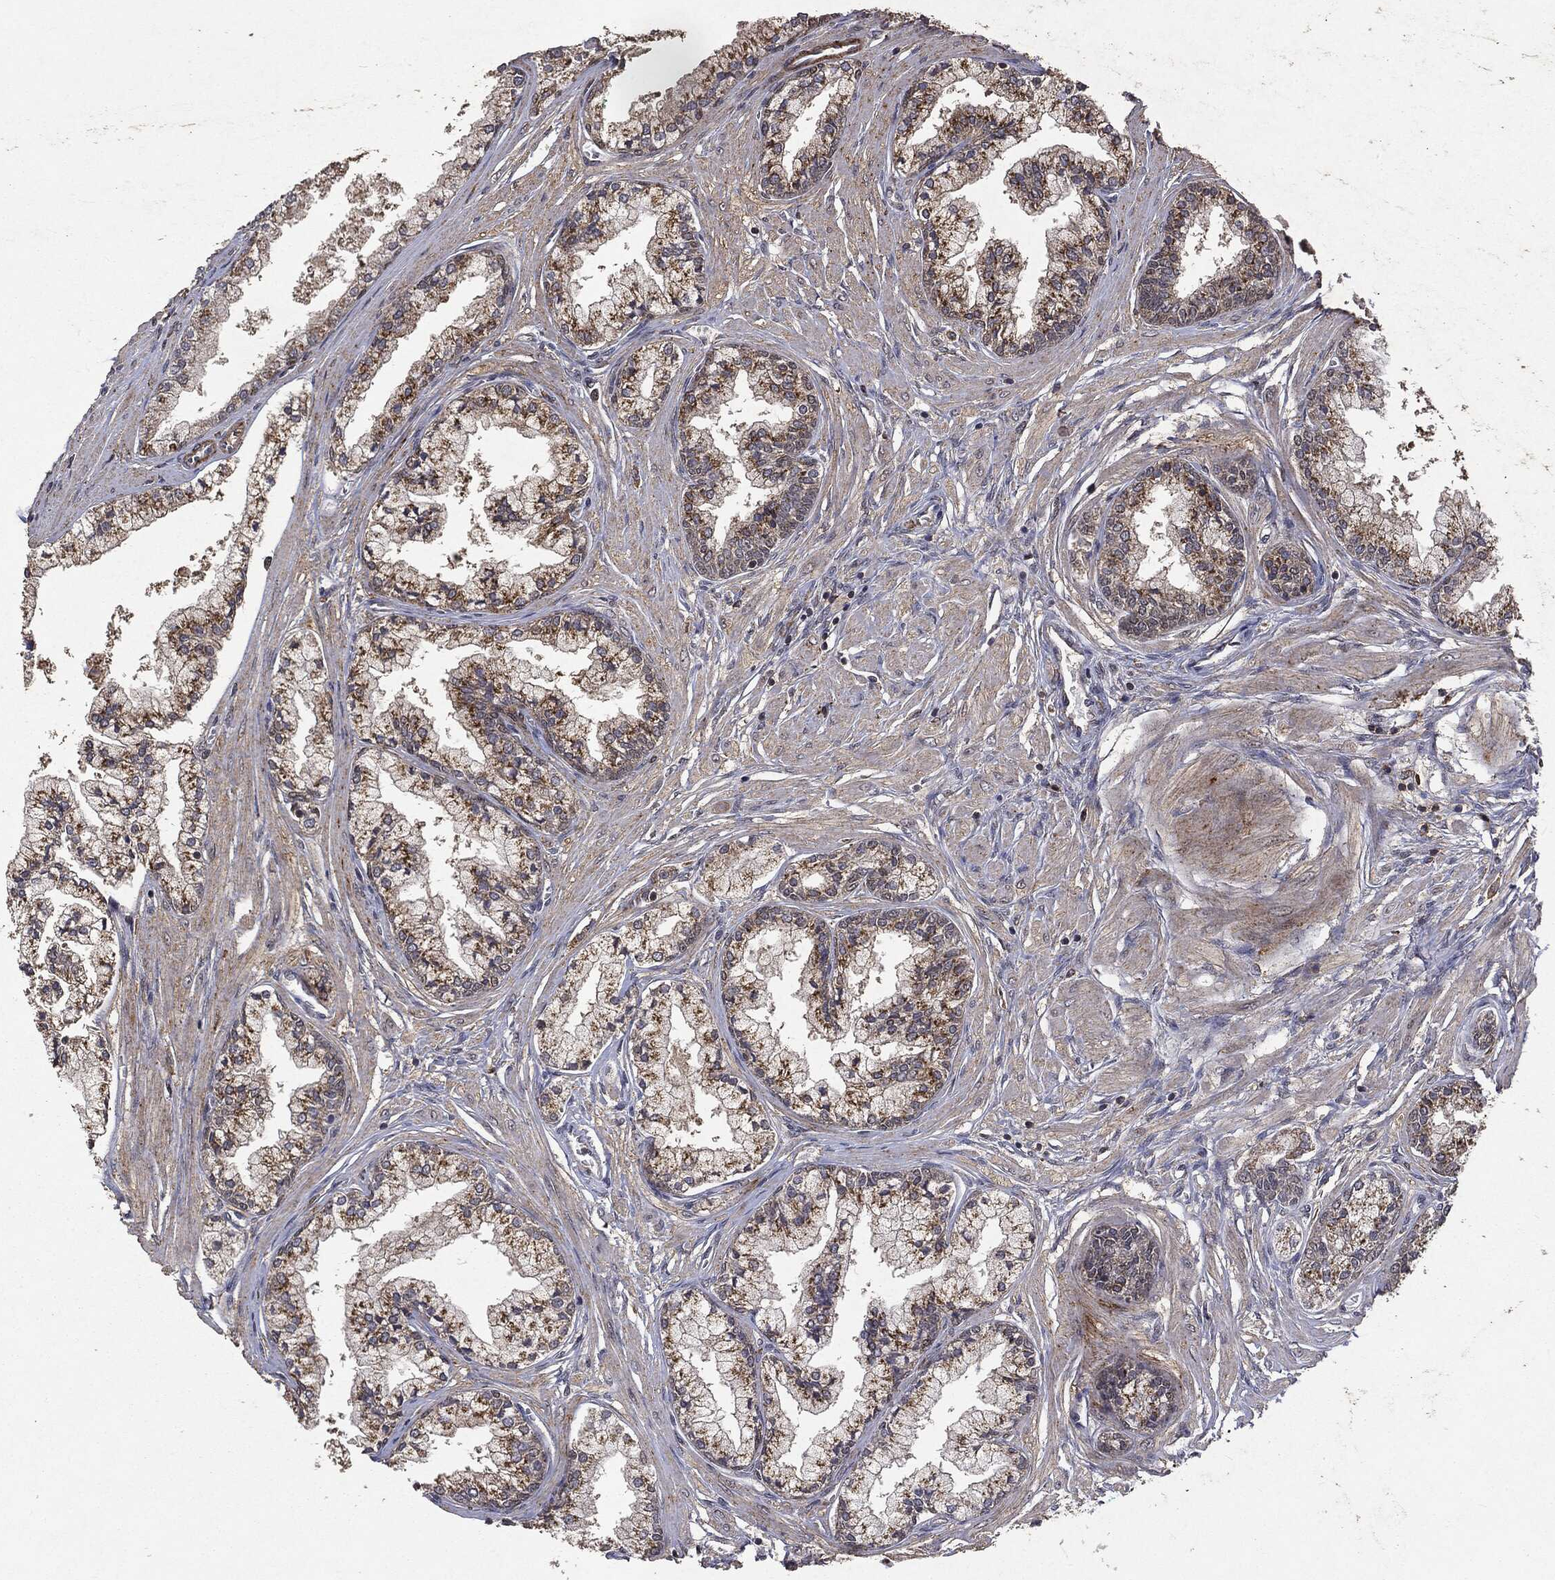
{"staining": {"intensity": "moderate", "quantity": "<25%", "location": "cytoplasmic/membranous"}, "tissue": "prostate cancer", "cell_type": "Tumor cells", "image_type": "cancer", "snomed": [{"axis": "morphology", "description": "Adenocarcinoma, High grade"}, {"axis": "topography", "description": "Prostate"}], "caption": "This is an image of immunohistochemistry (IHC) staining of adenocarcinoma (high-grade) (prostate), which shows moderate positivity in the cytoplasmic/membranous of tumor cells.", "gene": "PTEN", "patient": {"sex": "male", "age": 66}}